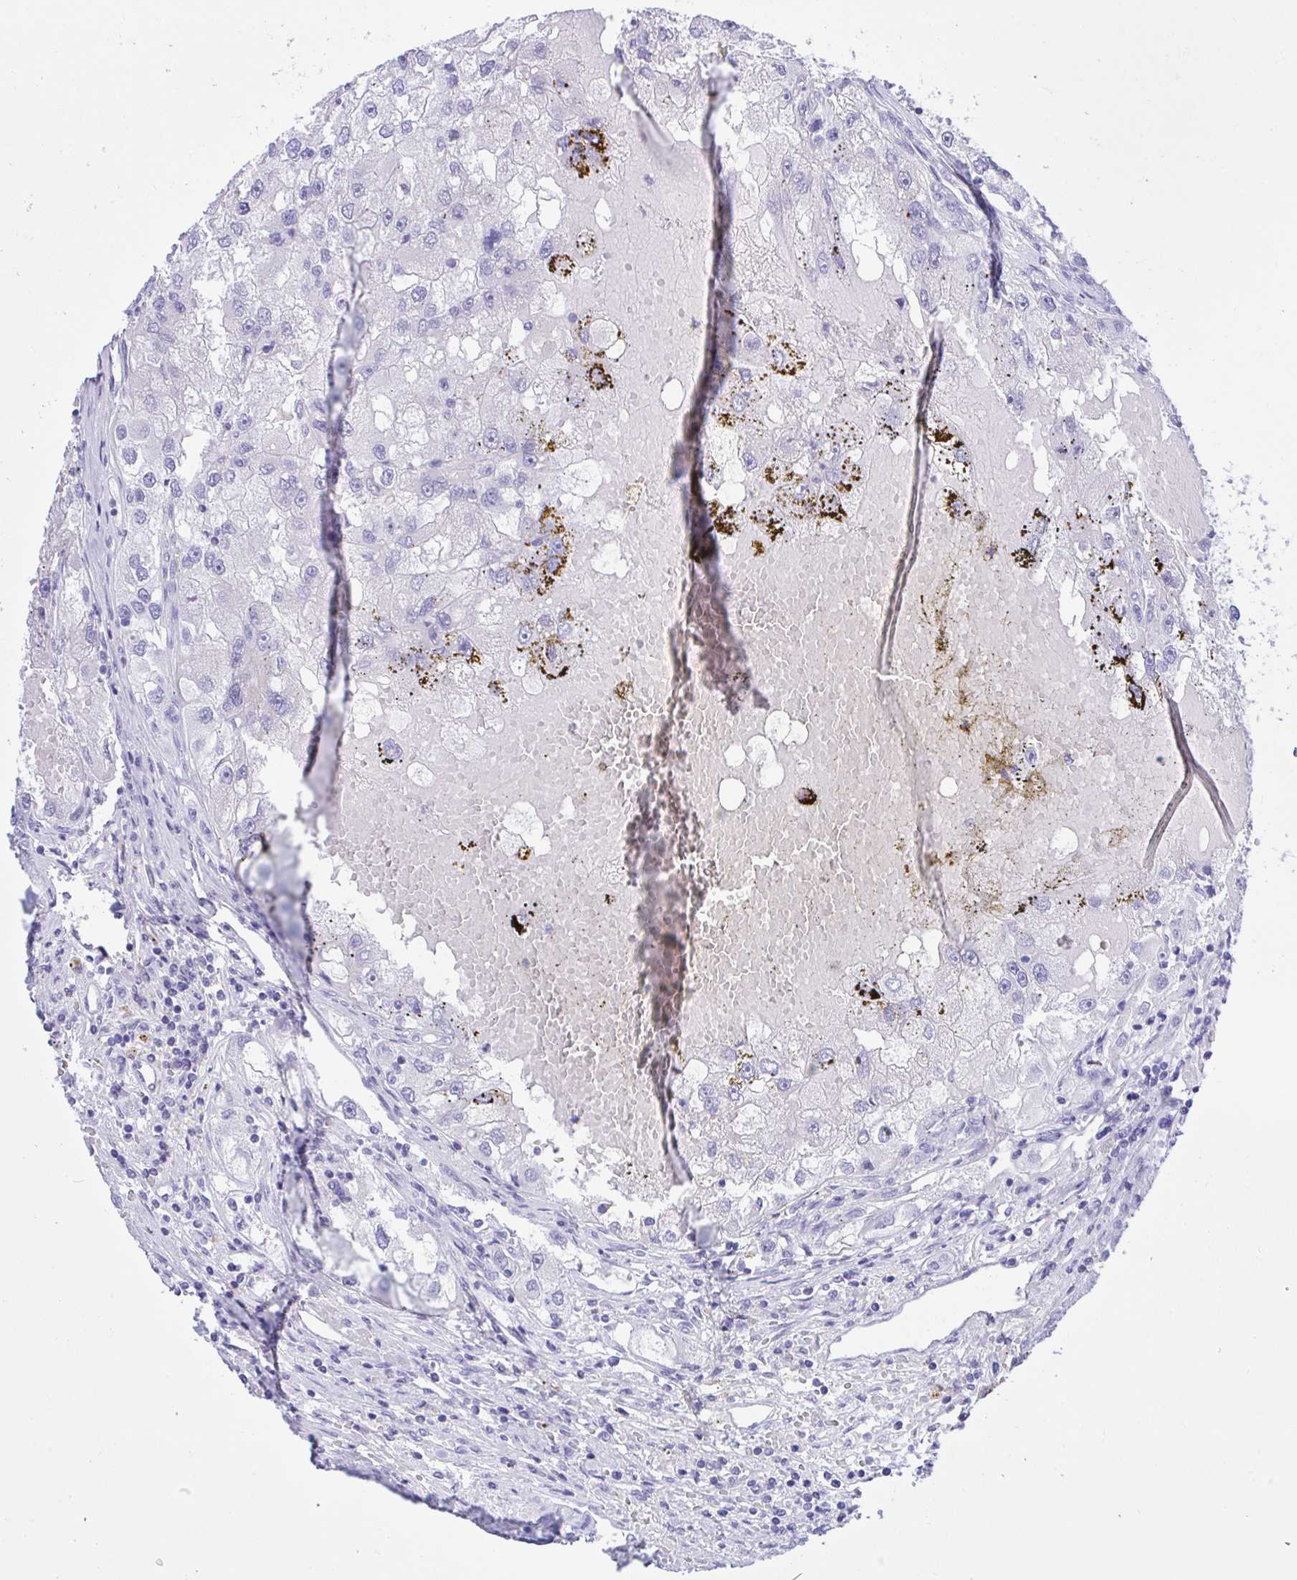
{"staining": {"intensity": "negative", "quantity": "none", "location": "none"}, "tissue": "renal cancer", "cell_type": "Tumor cells", "image_type": "cancer", "snomed": [{"axis": "morphology", "description": "Adenocarcinoma, NOS"}, {"axis": "topography", "description": "Kidney"}], "caption": "Immunohistochemistry of human adenocarcinoma (renal) reveals no expression in tumor cells.", "gene": "TMCO5A", "patient": {"sex": "male", "age": 63}}